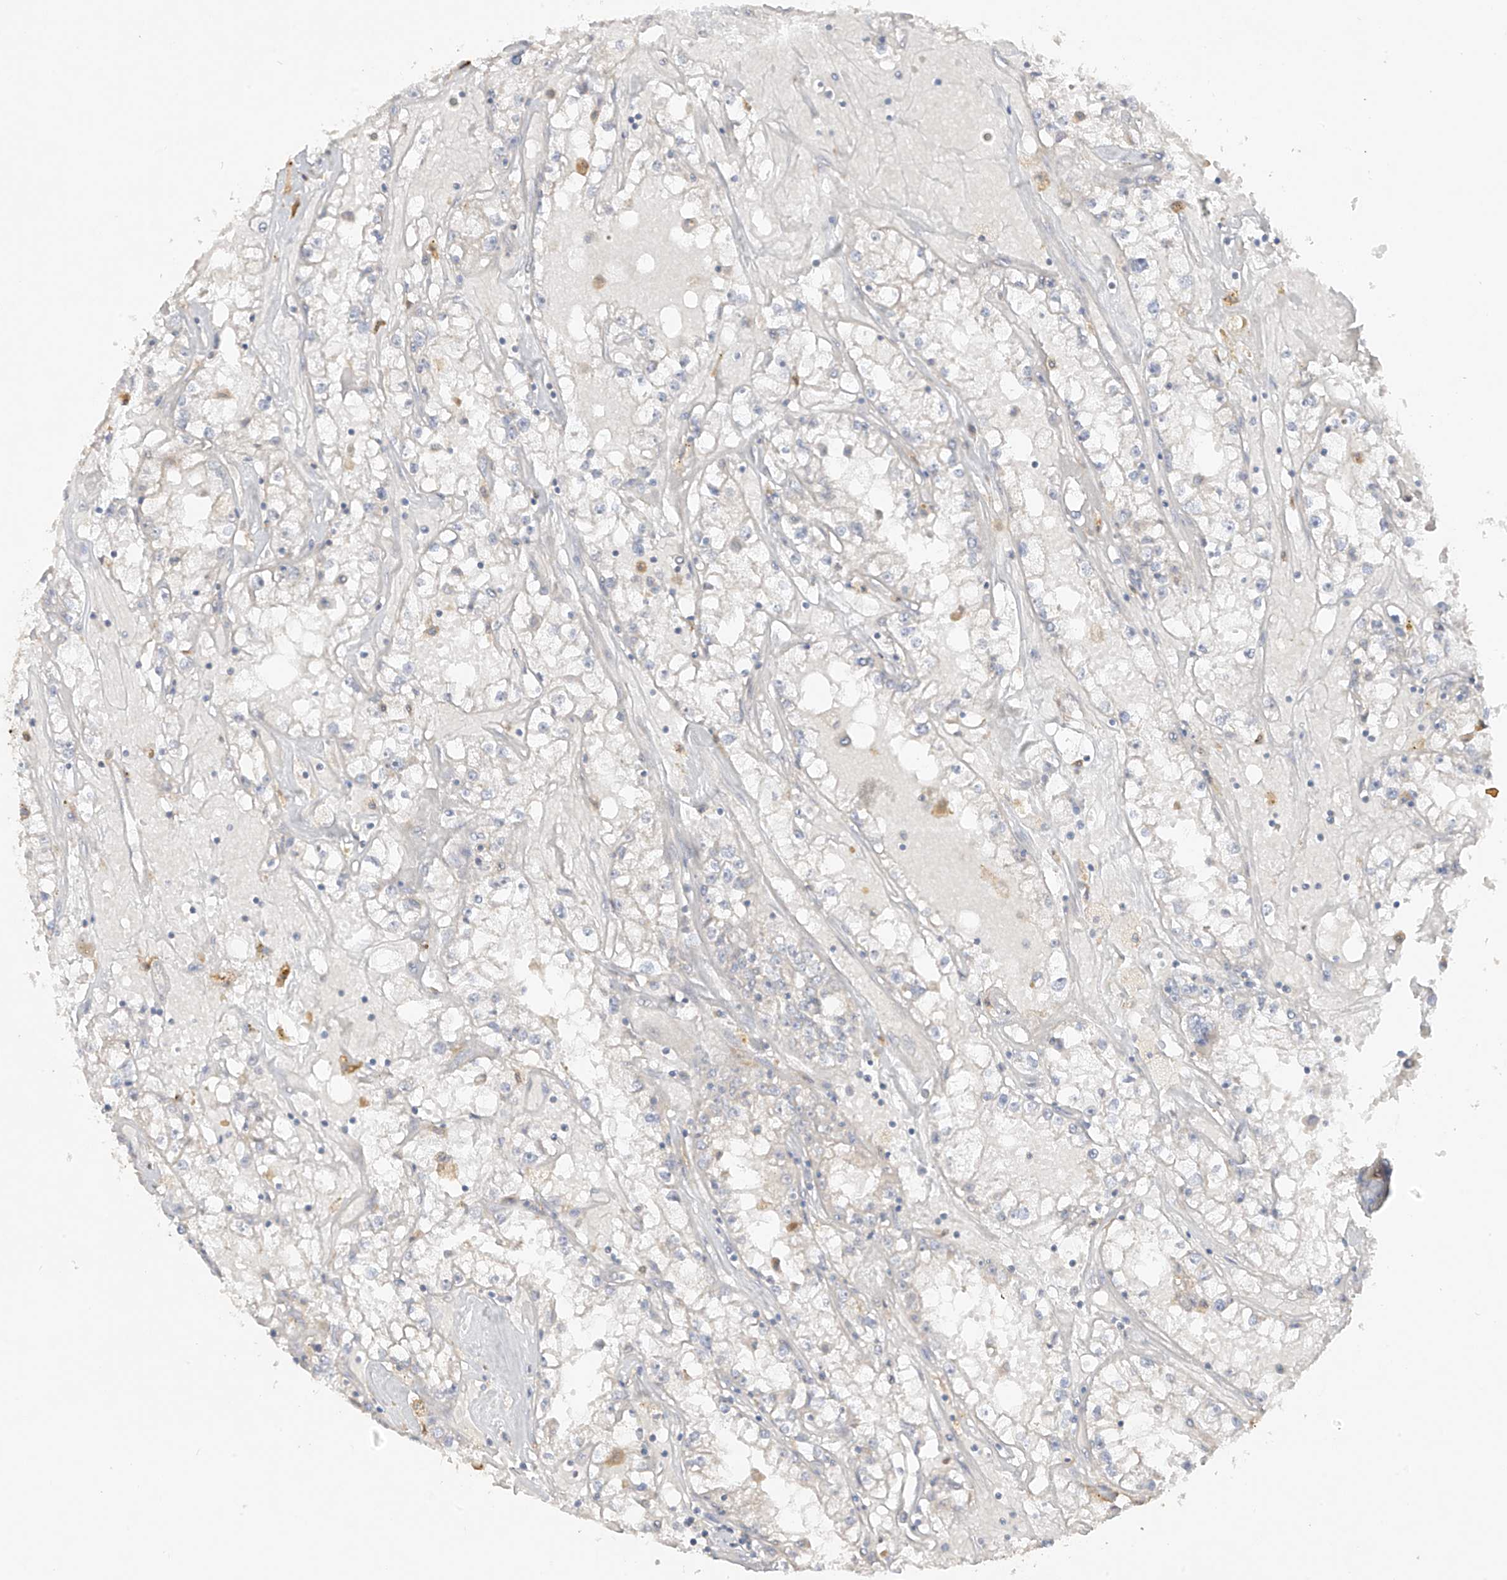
{"staining": {"intensity": "negative", "quantity": "none", "location": "none"}, "tissue": "renal cancer", "cell_type": "Tumor cells", "image_type": "cancer", "snomed": [{"axis": "morphology", "description": "Adenocarcinoma, NOS"}, {"axis": "topography", "description": "Kidney"}], "caption": "IHC of human adenocarcinoma (renal) shows no staining in tumor cells. (Brightfield microscopy of DAB immunohistochemistry at high magnification).", "gene": "ANGEL2", "patient": {"sex": "male", "age": 56}}